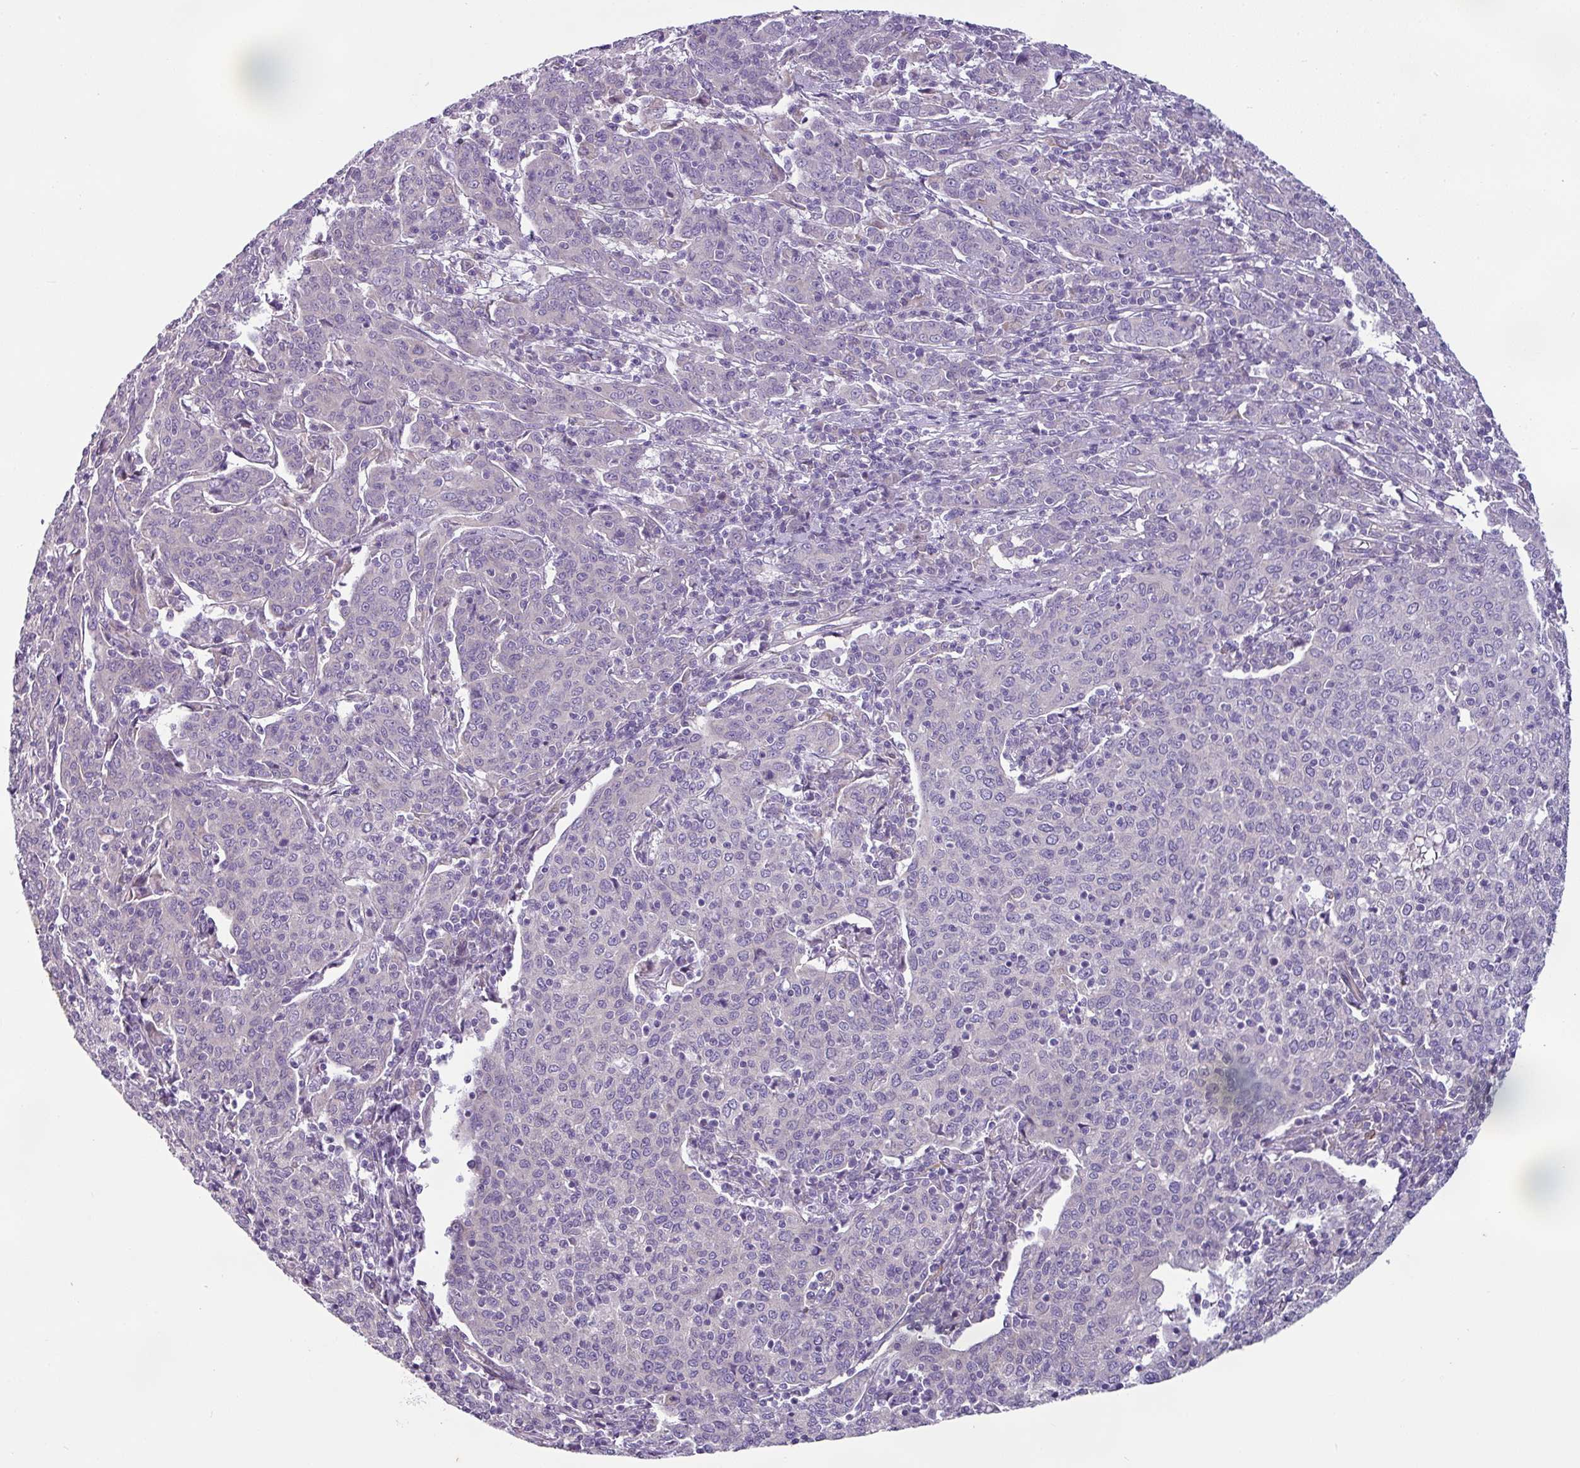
{"staining": {"intensity": "negative", "quantity": "none", "location": "none"}, "tissue": "cervical cancer", "cell_type": "Tumor cells", "image_type": "cancer", "snomed": [{"axis": "morphology", "description": "Squamous cell carcinoma, NOS"}, {"axis": "topography", "description": "Cervix"}], "caption": "Tumor cells are negative for brown protein staining in cervical cancer.", "gene": "TOR1AIP2", "patient": {"sex": "female", "age": 67}}